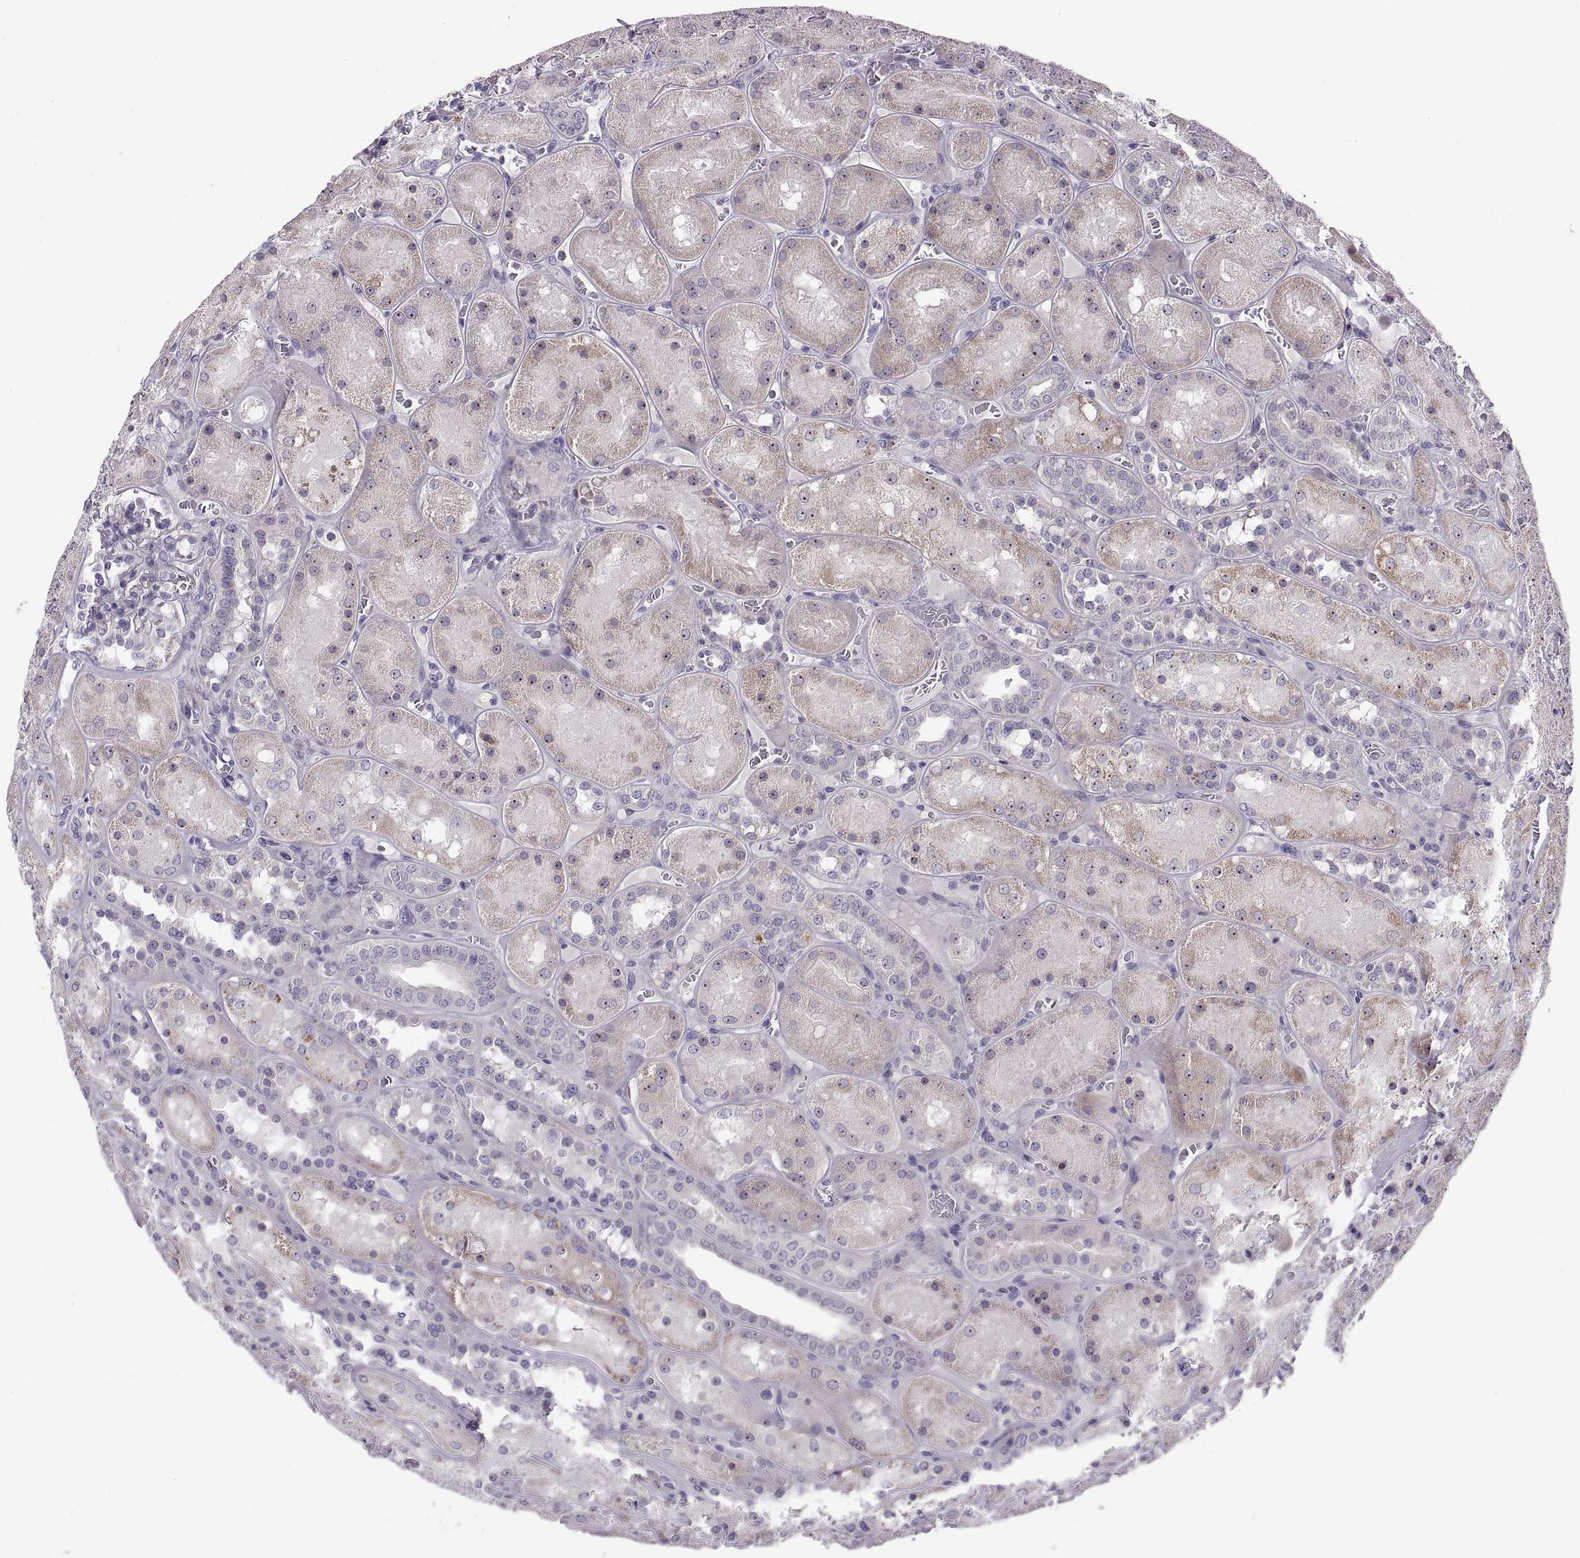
{"staining": {"intensity": "negative", "quantity": "none", "location": "none"}, "tissue": "kidney", "cell_type": "Cells in glomeruli", "image_type": "normal", "snomed": [{"axis": "morphology", "description": "Normal tissue, NOS"}, {"axis": "topography", "description": "Kidney"}], "caption": "The immunohistochemistry image has no significant positivity in cells in glomeruli of kidney. (DAB (3,3'-diaminobenzidine) immunohistochemistry visualized using brightfield microscopy, high magnification).", "gene": "VSX2", "patient": {"sex": "male", "age": 73}}